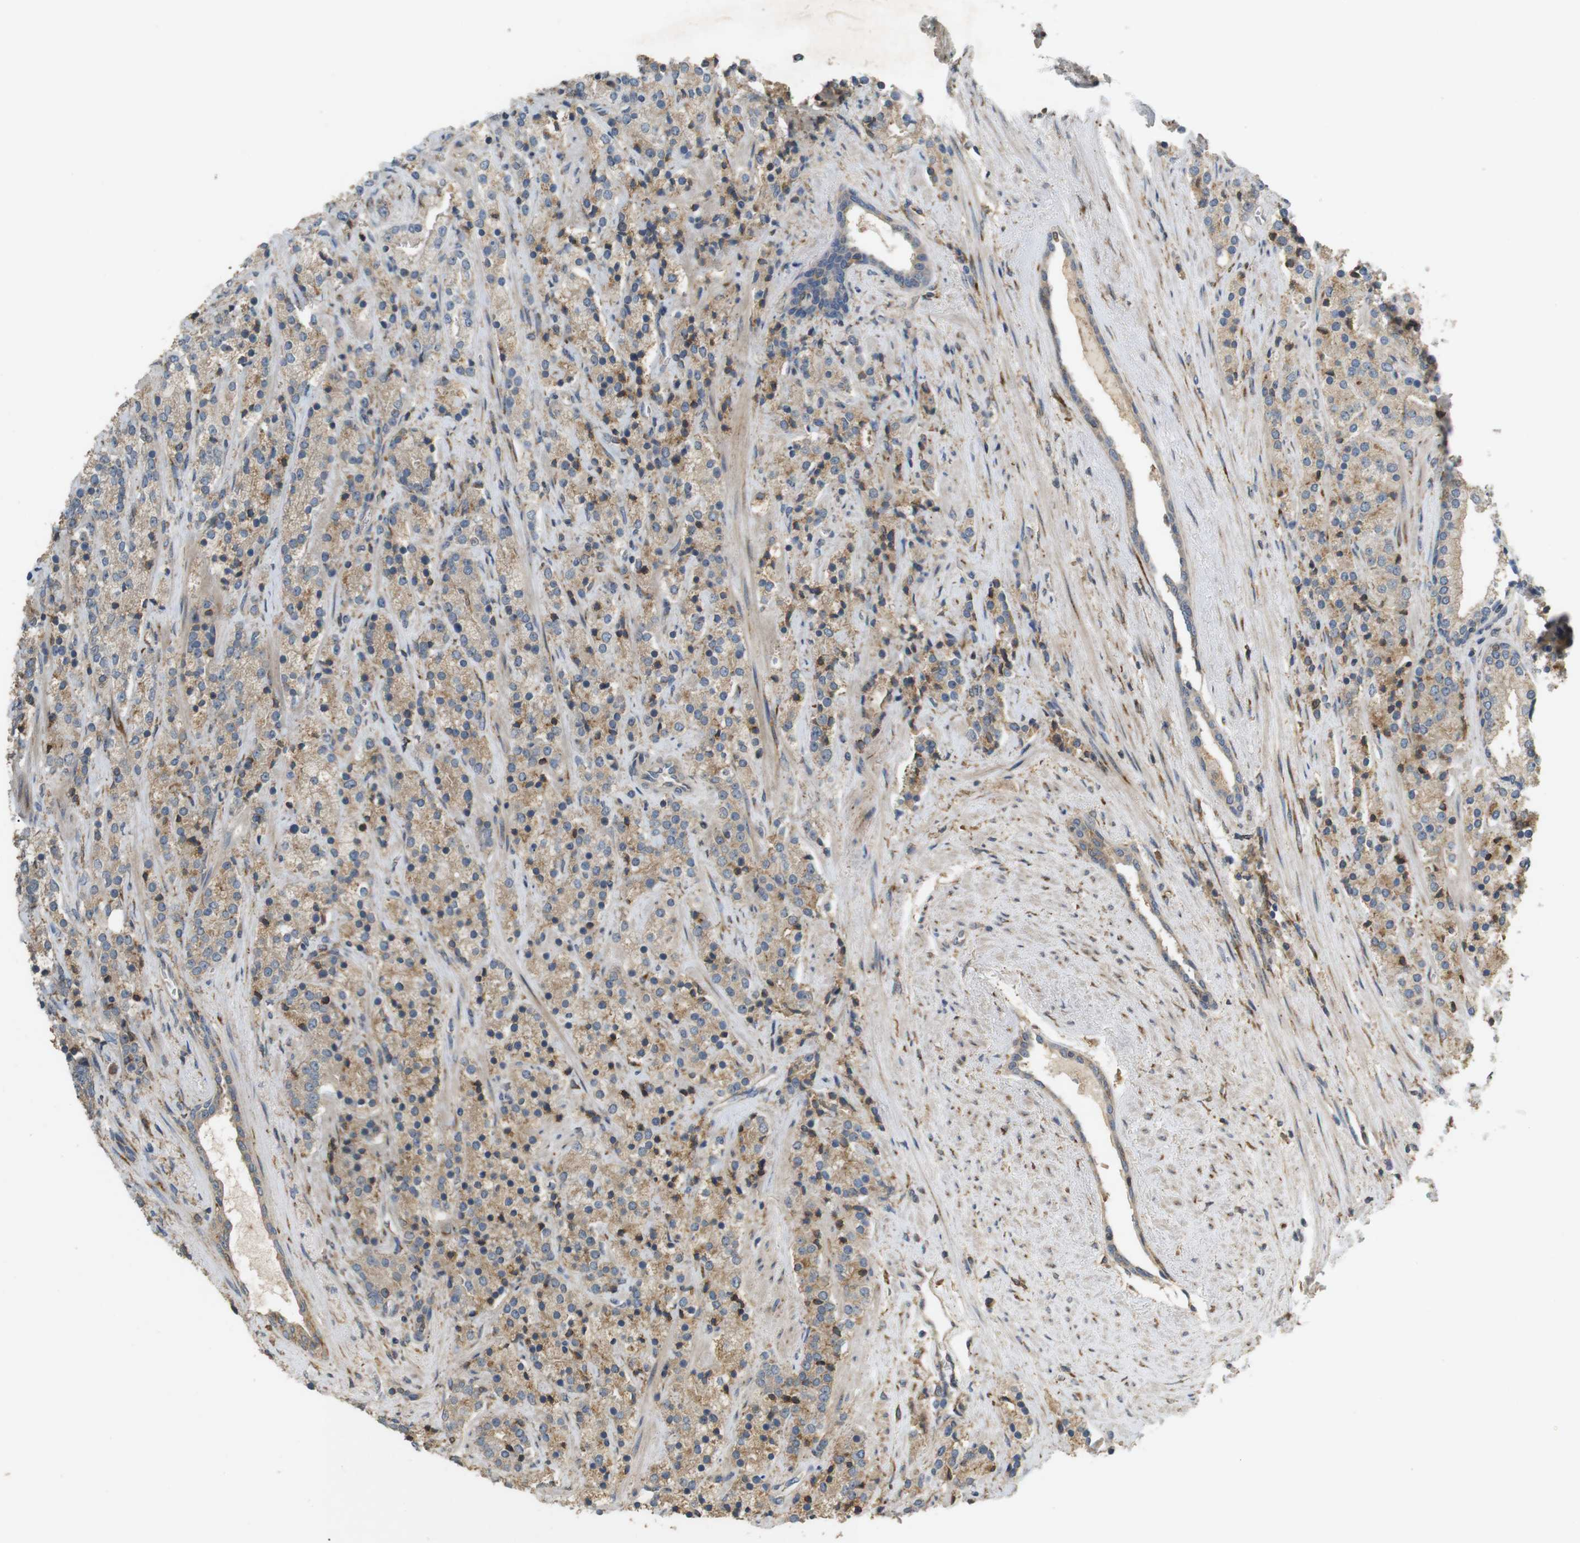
{"staining": {"intensity": "weak", "quantity": ">75%", "location": "cytoplasmic/membranous"}, "tissue": "prostate cancer", "cell_type": "Tumor cells", "image_type": "cancer", "snomed": [{"axis": "morphology", "description": "Adenocarcinoma, High grade"}, {"axis": "topography", "description": "Prostate"}], "caption": "Adenocarcinoma (high-grade) (prostate) stained for a protein reveals weak cytoplasmic/membranous positivity in tumor cells.", "gene": "ARHGAP24", "patient": {"sex": "male", "age": 71}}